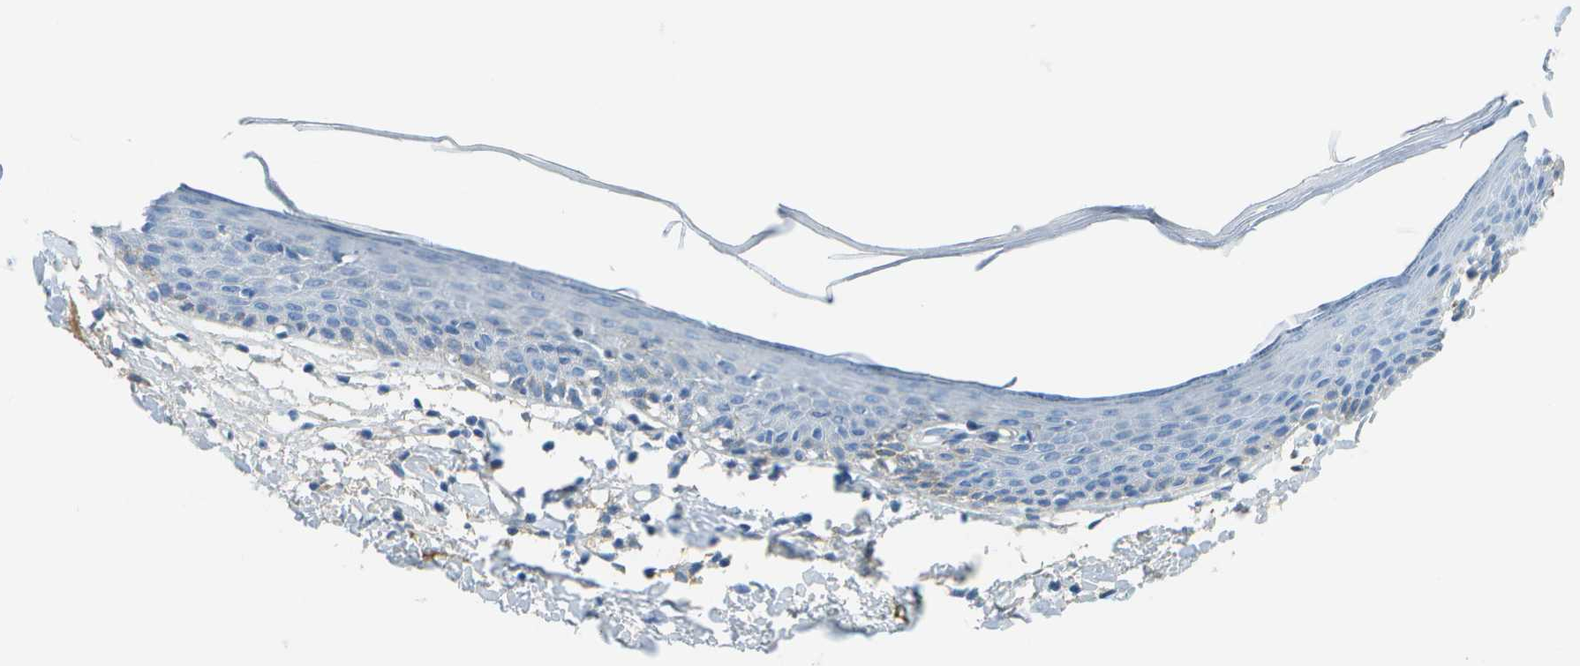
{"staining": {"intensity": "negative", "quantity": "none", "location": "none"}, "tissue": "skin", "cell_type": "Epidermal cells", "image_type": "normal", "snomed": [{"axis": "morphology", "description": "Normal tissue, NOS"}, {"axis": "topography", "description": "Vulva"}], "caption": "Human skin stained for a protein using immunohistochemistry exhibits no expression in epidermal cells.", "gene": "C1S", "patient": {"sex": "female", "age": 54}}